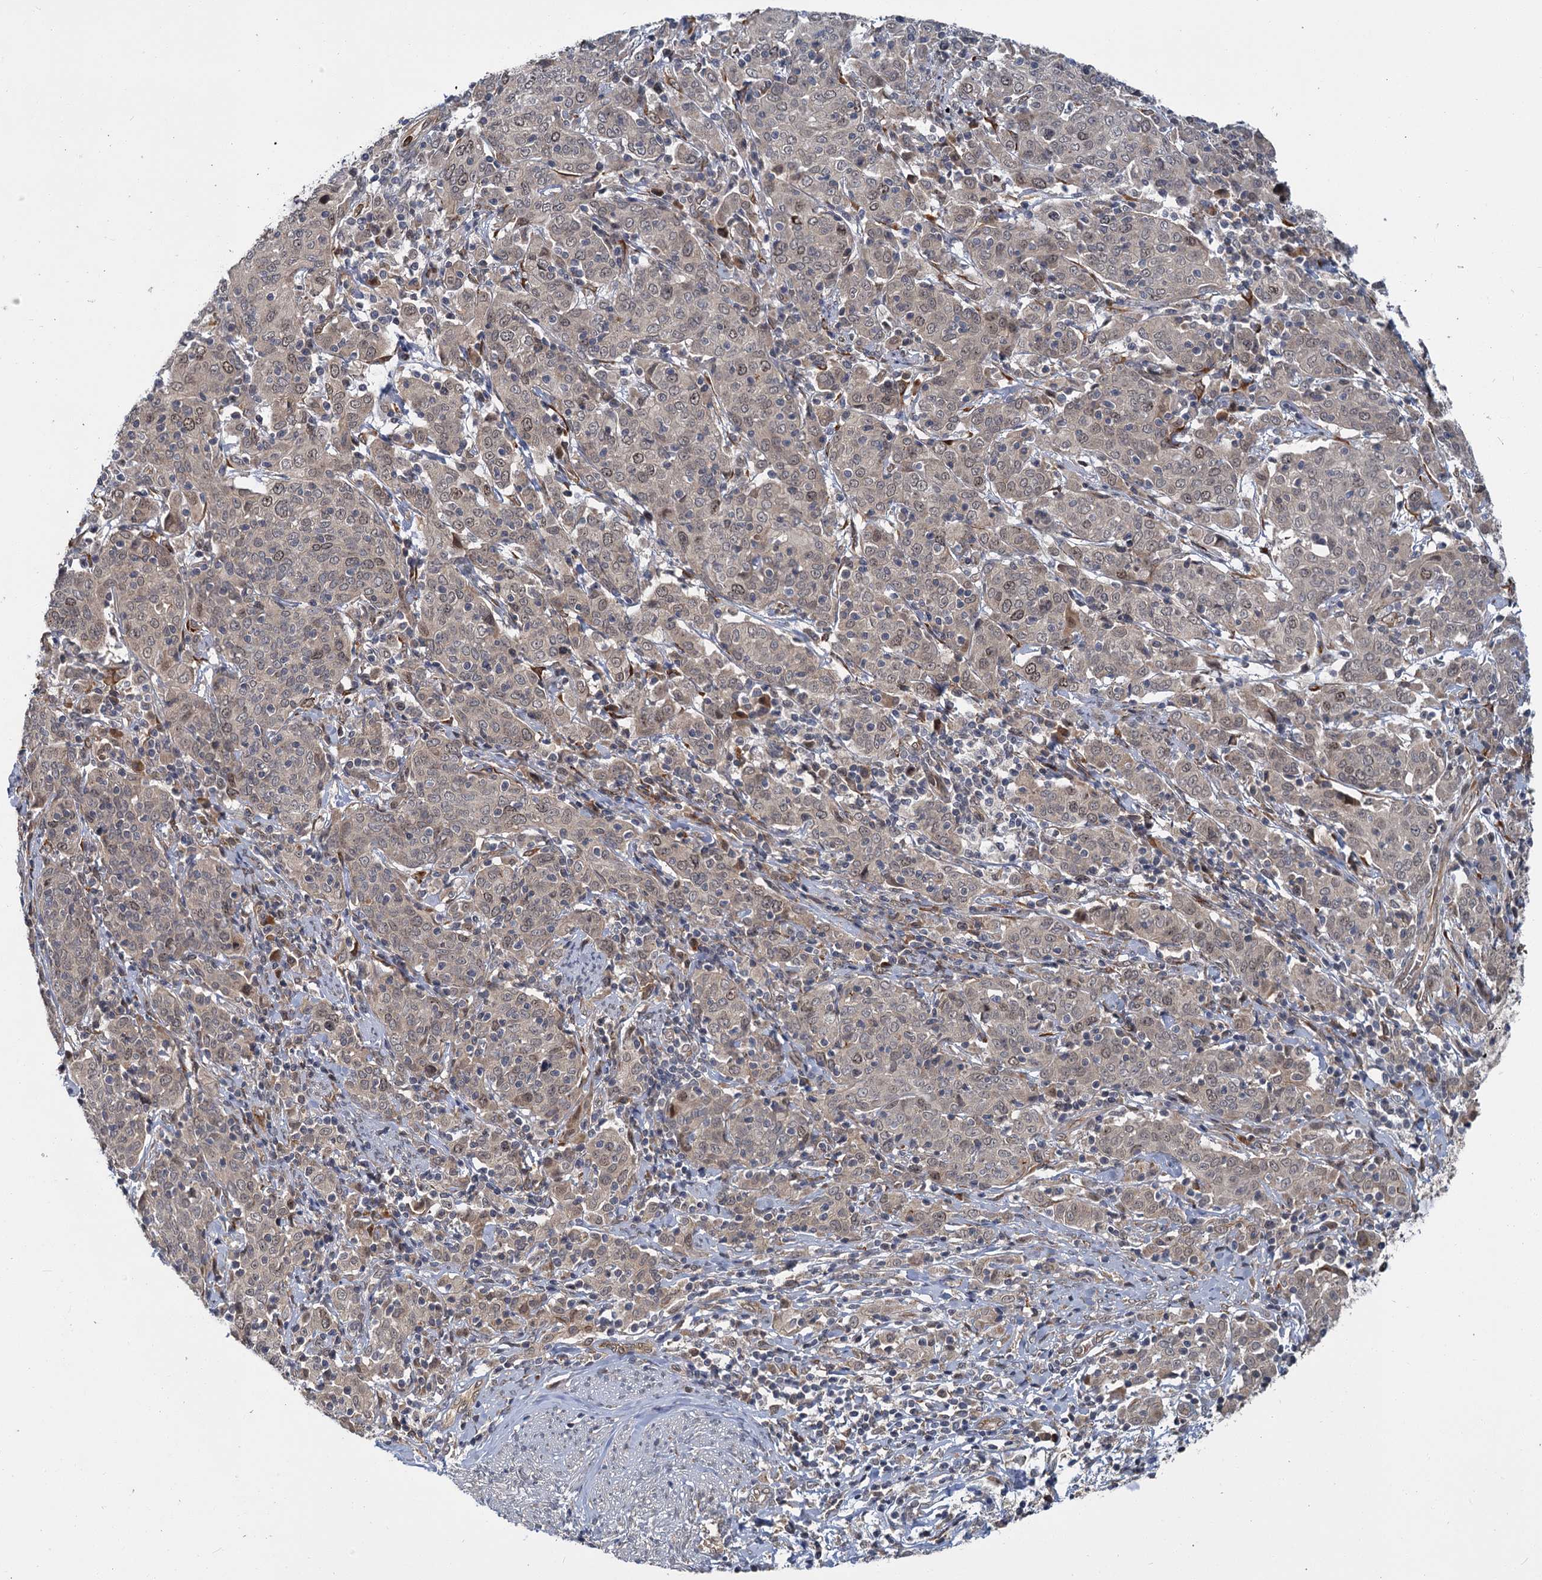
{"staining": {"intensity": "negative", "quantity": "none", "location": "none"}, "tissue": "cervical cancer", "cell_type": "Tumor cells", "image_type": "cancer", "snomed": [{"axis": "morphology", "description": "Squamous cell carcinoma, NOS"}, {"axis": "topography", "description": "Cervix"}], "caption": "IHC of human cervical cancer reveals no staining in tumor cells.", "gene": "APBA2", "patient": {"sex": "female", "age": 67}}